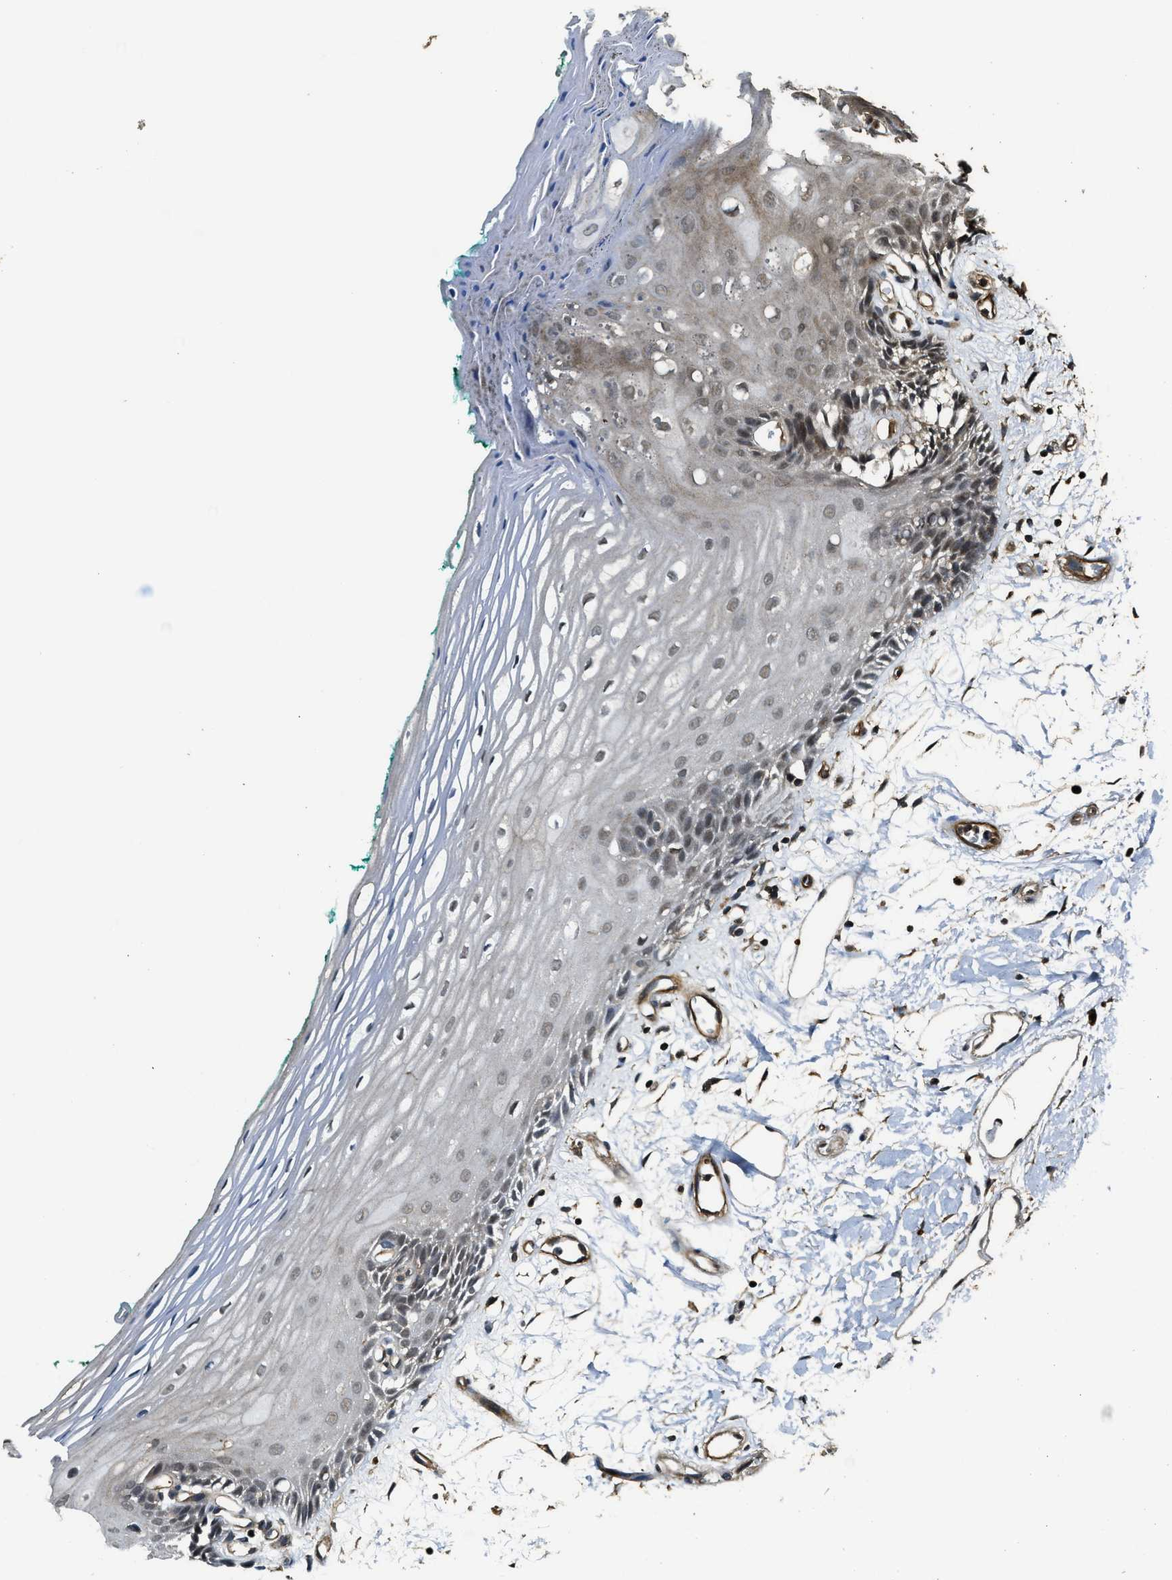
{"staining": {"intensity": "weak", "quantity": "<25%", "location": "nuclear"}, "tissue": "oral mucosa", "cell_type": "Squamous epithelial cells", "image_type": "normal", "snomed": [{"axis": "morphology", "description": "Normal tissue, NOS"}, {"axis": "topography", "description": "Skeletal muscle"}, {"axis": "topography", "description": "Oral tissue"}, {"axis": "topography", "description": "Peripheral nerve tissue"}], "caption": "Immunohistochemical staining of benign human oral mucosa displays no significant staining in squamous epithelial cells.", "gene": "PPP6R3", "patient": {"sex": "female", "age": 84}}